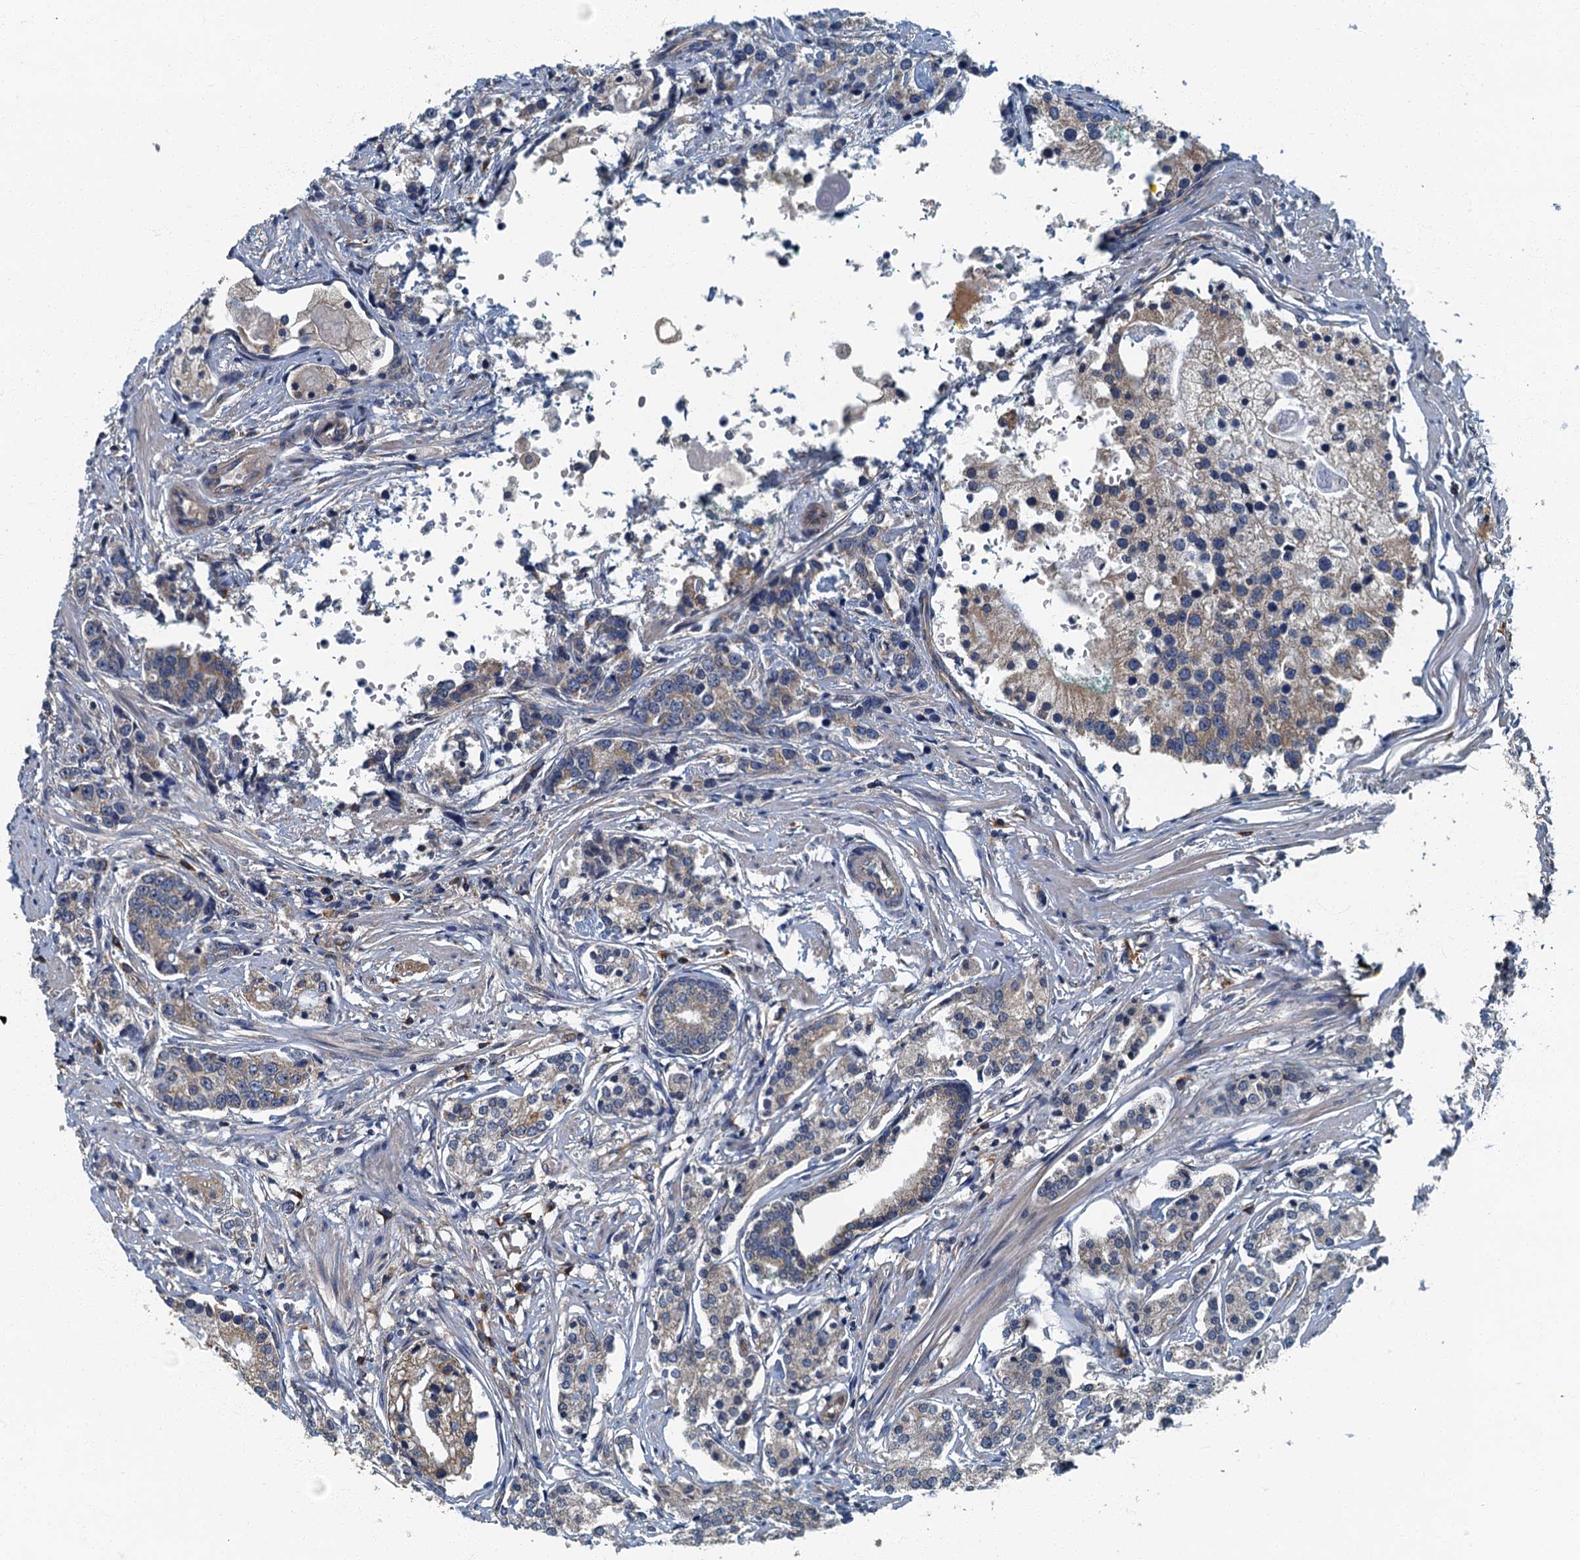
{"staining": {"intensity": "weak", "quantity": "<25%", "location": "cytoplasmic/membranous"}, "tissue": "prostate cancer", "cell_type": "Tumor cells", "image_type": "cancer", "snomed": [{"axis": "morphology", "description": "Adenocarcinoma, High grade"}, {"axis": "topography", "description": "Prostate"}], "caption": "Prostate cancer was stained to show a protein in brown. There is no significant positivity in tumor cells. (IHC, brightfield microscopy, high magnification).", "gene": "DDX49", "patient": {"sex": "male", "age": 69}}